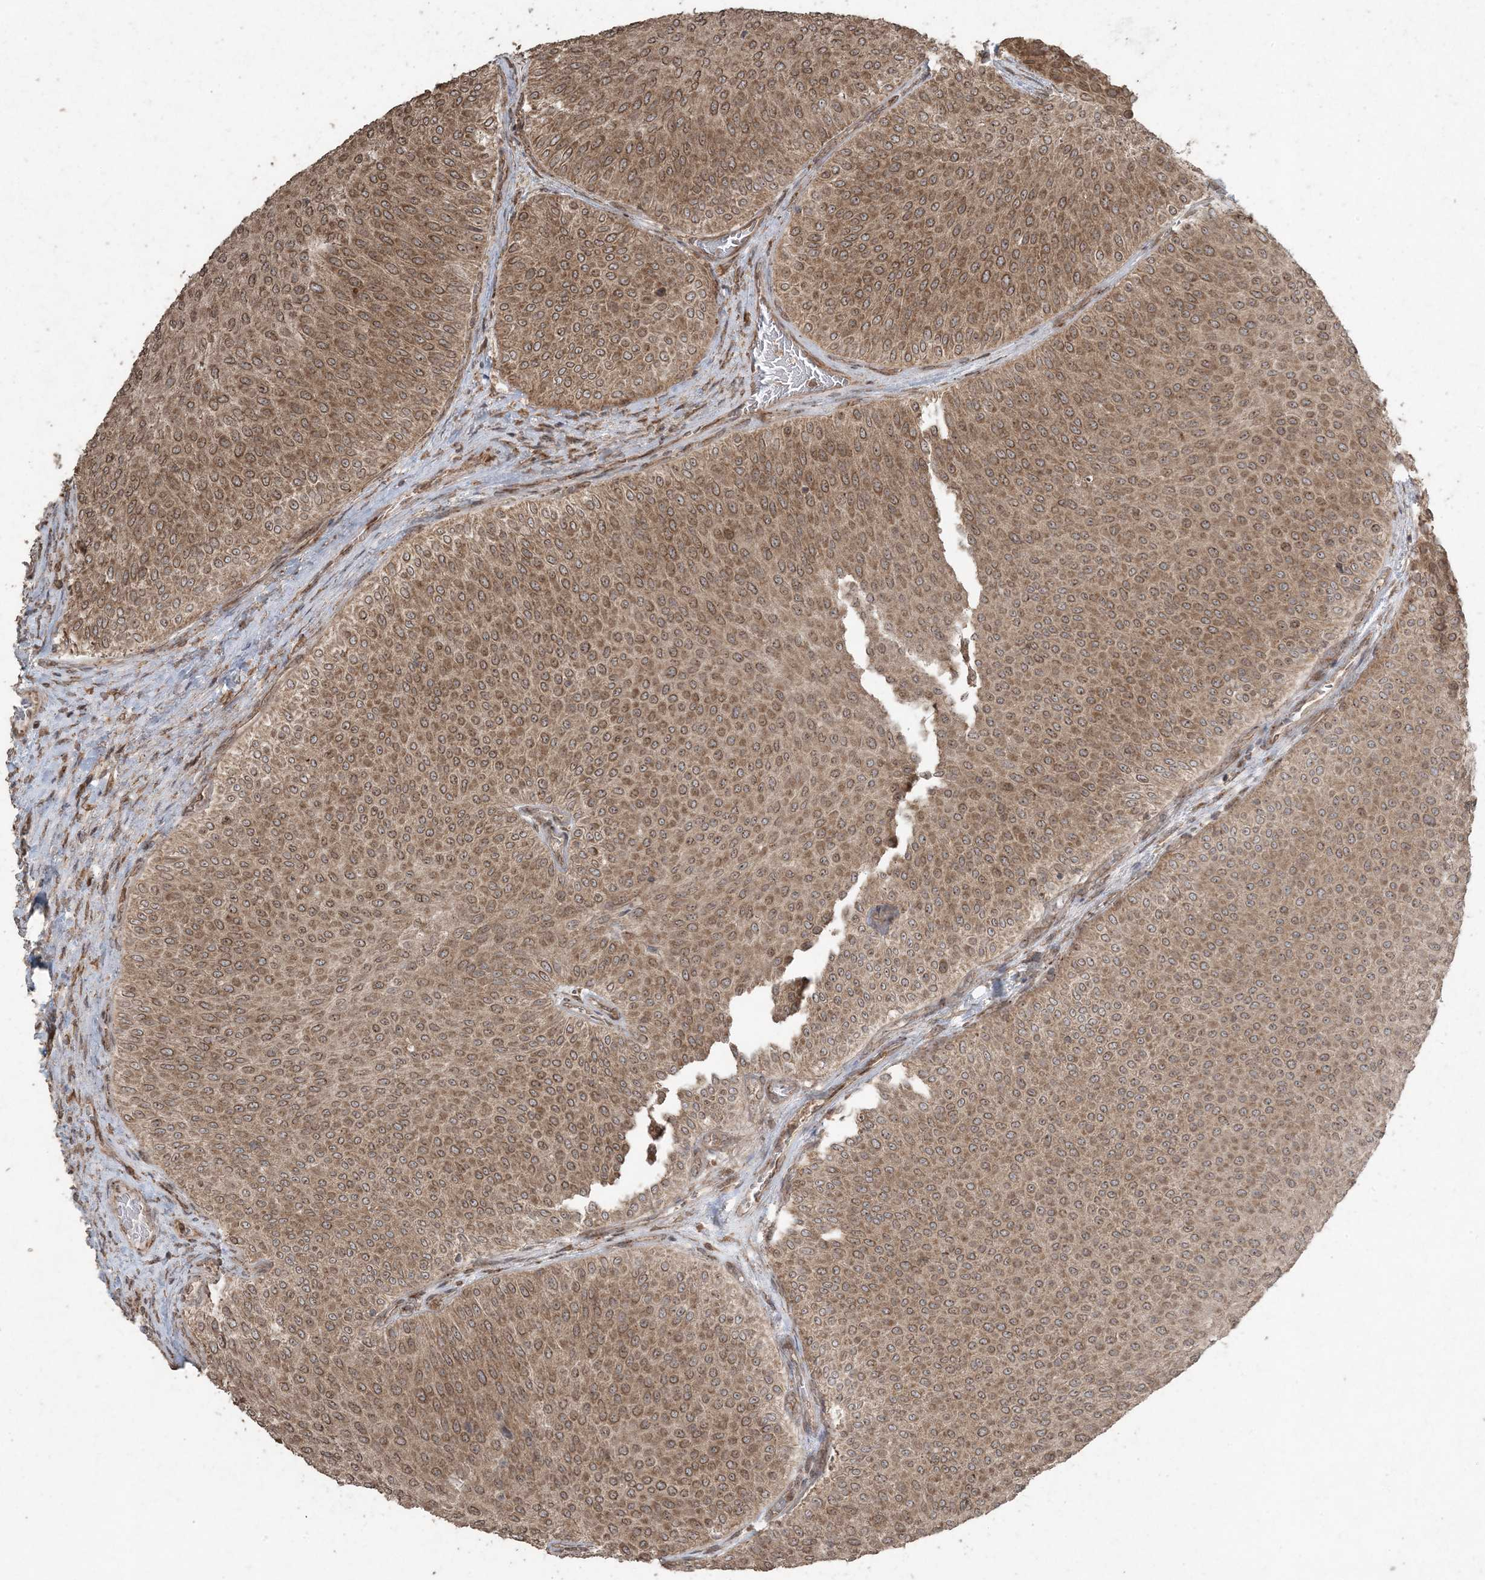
{"staining": {"intensity": "moderate", "quantity": ">75%", "location": "cytoplasmic/membranous,nuclear"}, "tissue": "urothelial cancer", "cell_type": "Tumor cells", "image_type": "cancer", "snomed": [{"axis": "morphology", "description": "Urothelial carcinoma, Low grade"}, {"axis": "topography", "description": "Urinary bladder"}], "caption": "The micrograph displays immunohistochemical staining of urothelial carcinoma (low-grade). There is moderate cytoplasmic/membranous and nuclear staining is identified in about >75% of tumor cells.", "gene": "DDX19B", "patient": {"sex": "male", "age": 78}}